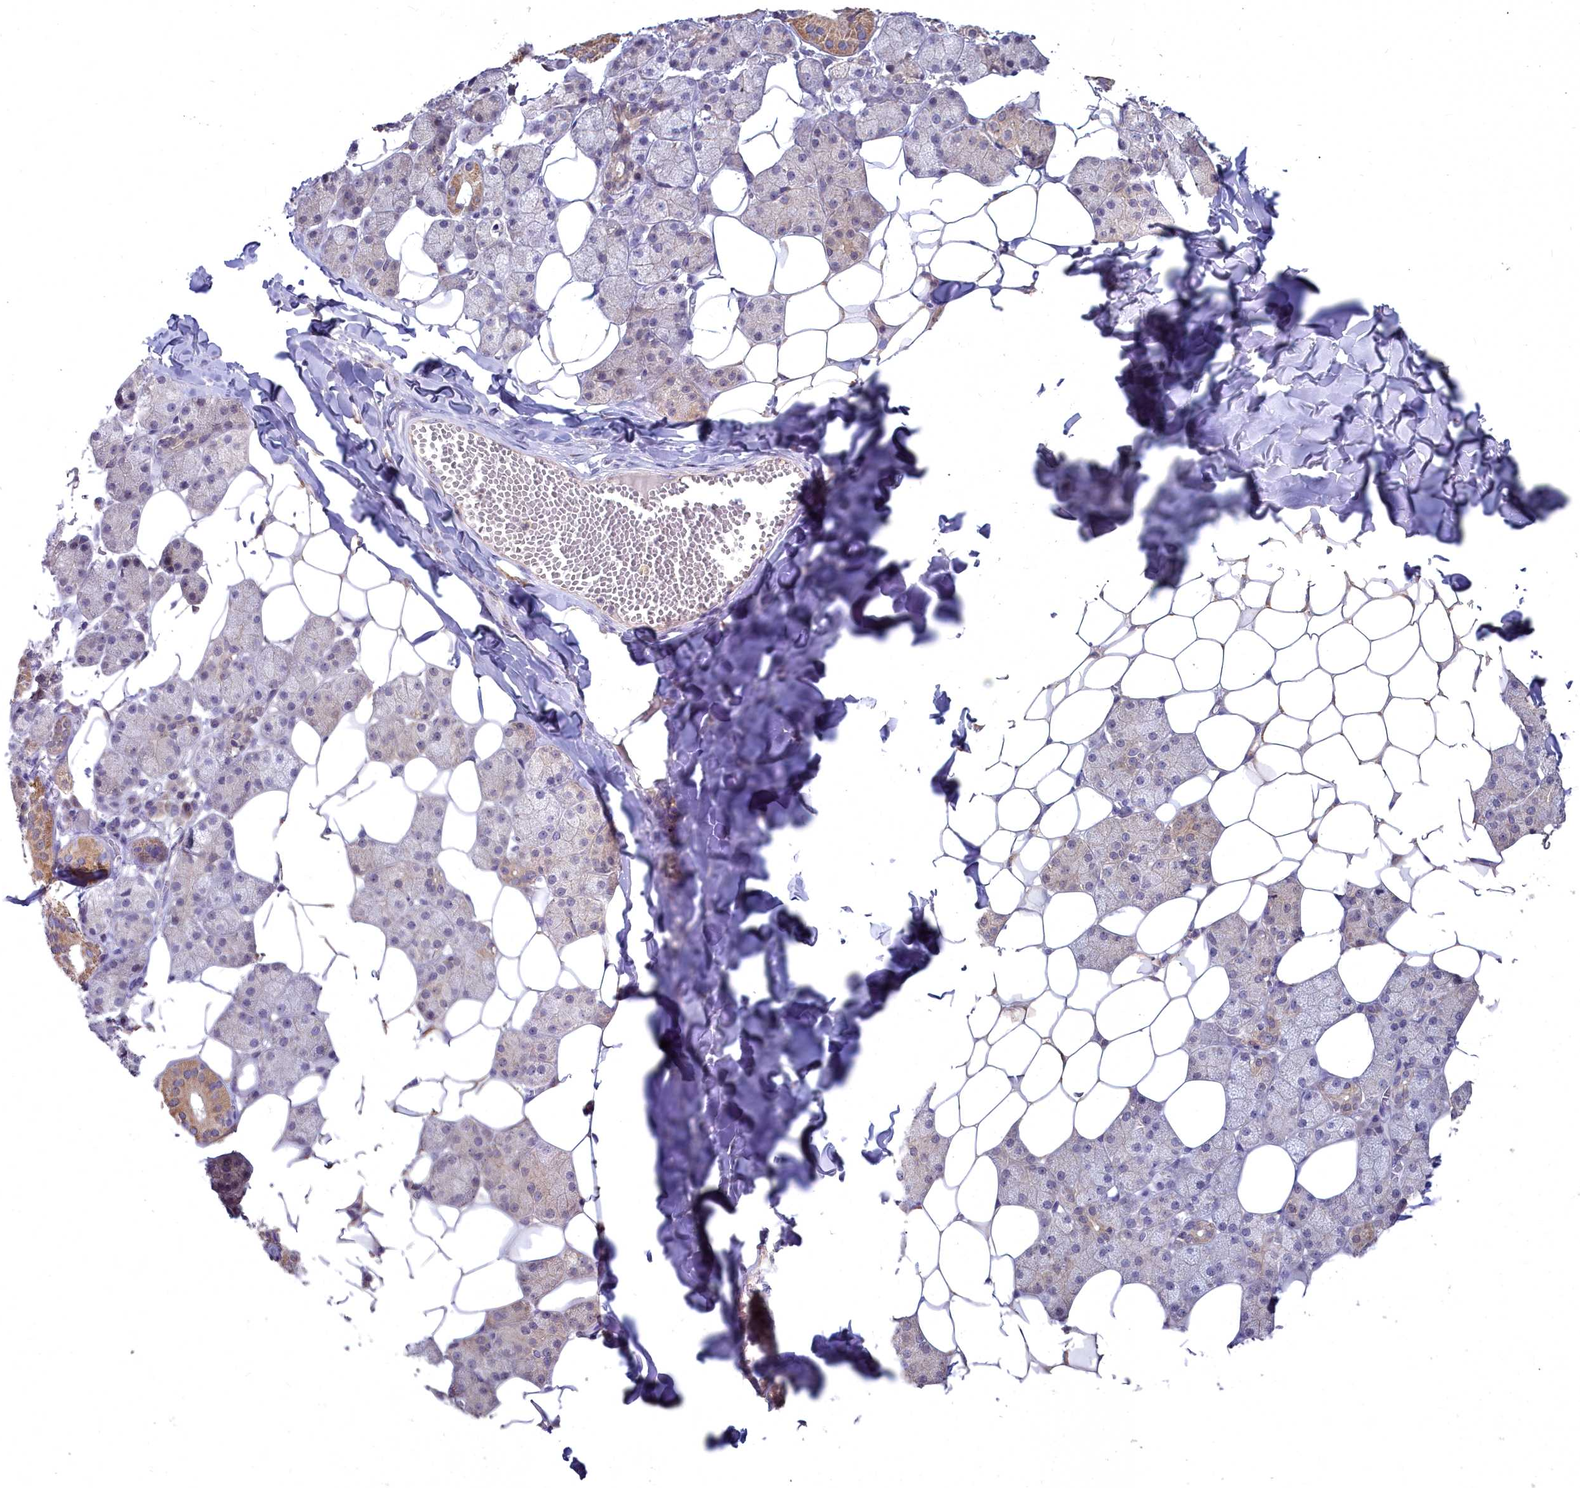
{"staining": {"intensity": "moderate", "quantity": "25%-75%", "location": "cytoplasmic/membranous"}, "tissue": "salivary gland", "cell_type": "Glandular cells", "image_type": "normal", "snomed": [{"axis": "morphology", "description": "Normal tissue, NOS"}, {"axis": "topography", "description": "Salivary gland"}], "caption": "Immunohistochemistry (IHC) of normal human salivary gland exhibits medium levels of moderate cytoplasmic/membranous positivity in about 25%-75% of glandular cells.", "gene": "MICU2", "patient": {"sex": "female", "age": 33}}